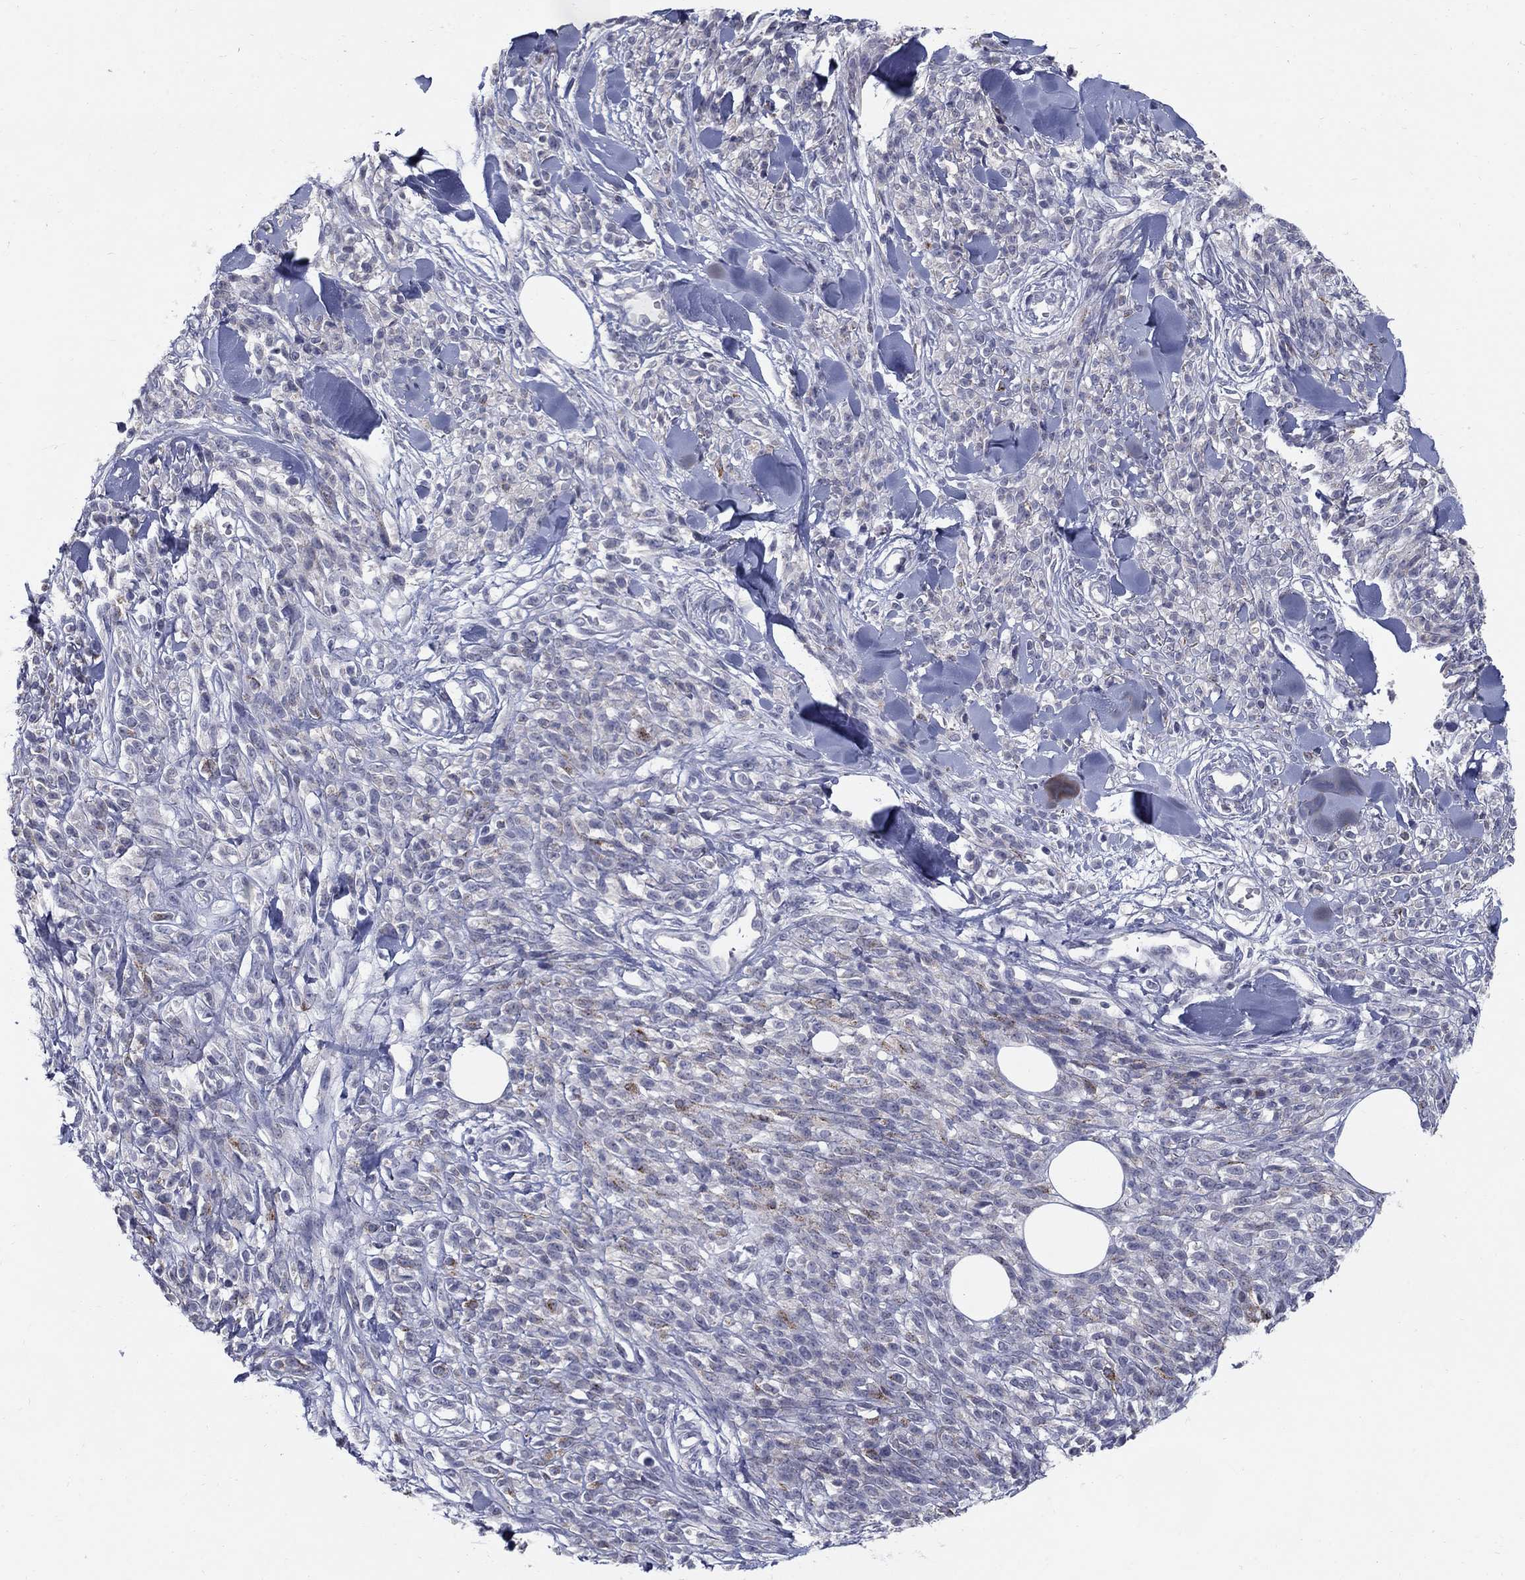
{"staining": {"intensity": "negative", "quantity": "none", "location": "none"}, "tissue": "melanoma", "cell_type": "Tumor cells", "image_type": "cancer", "snomed": [{"axis": "morphology", "description": "Malignant melanoma, NOS"}, {"axis": "topography", "description": "Skin"}, {"axis": "topography", "description": "Skin of trunk"}], "caption": "Melanoma stained for a protein using immunohistochemistry (IHC) reveals no staining tumor cells.", "gene": "NTRK2", "patient": {"sex": "male", "age": 74}}